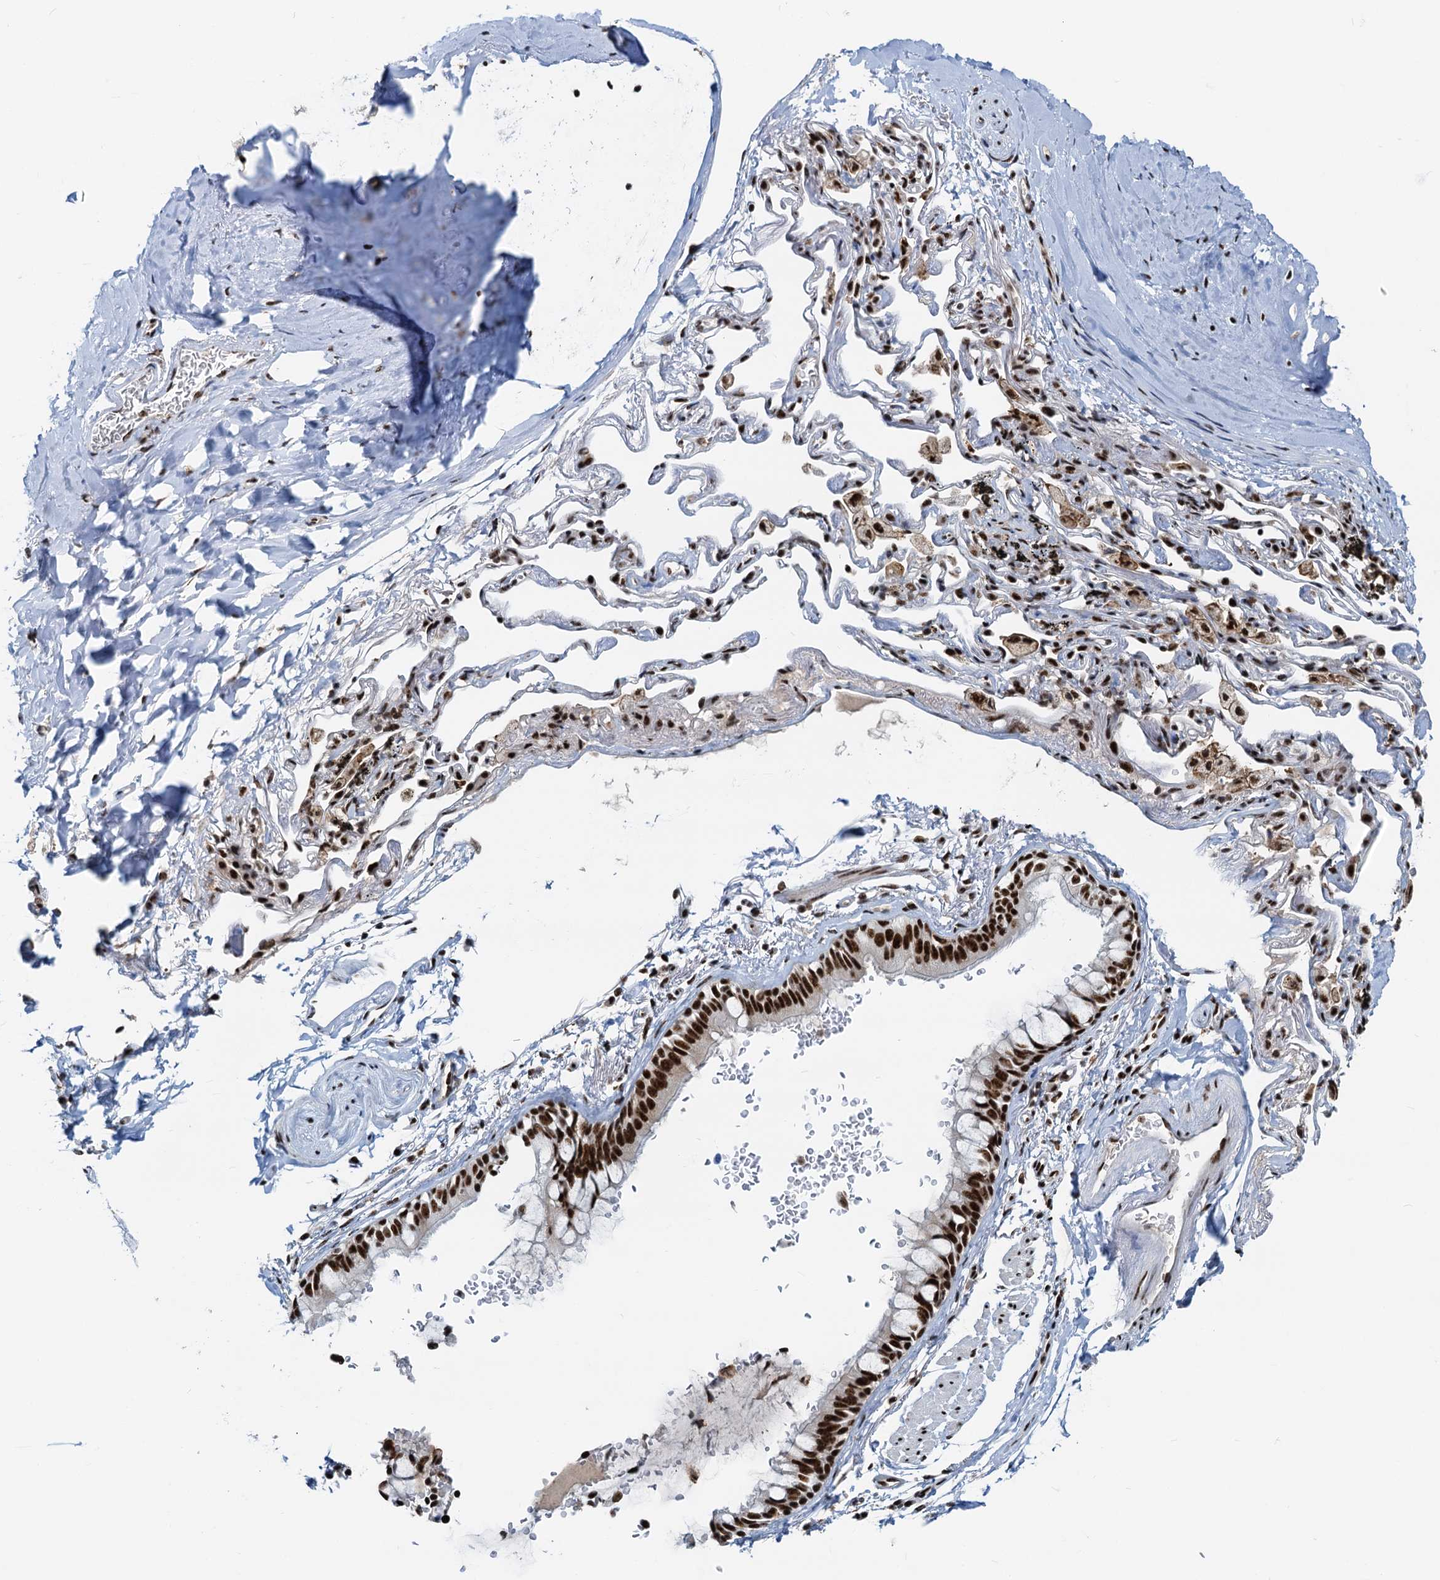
{"staining": {"intensity": "moderate", "quantity": ">75%", "location": "nuclear"}, "tissue": "adipose tissue", "cell_type": "Adipocytes", "image_type": "normal", "snomed": [{"axis": "morphology", "description": "Normal tissue, NOS"}, {"axis": "topography", "description": "Lymph node"}, {"axis": "topography", "description": "Bronchus"}], "caption": "Adipose tissue stained with immunohistochemistry displays moderate nuclear staining in about >75% of adipocytes. (Brightfield microscopy of DAB IHC at high magnification).", "gene": "RBM26", "patient": {"sex": "male", "age": 63}}